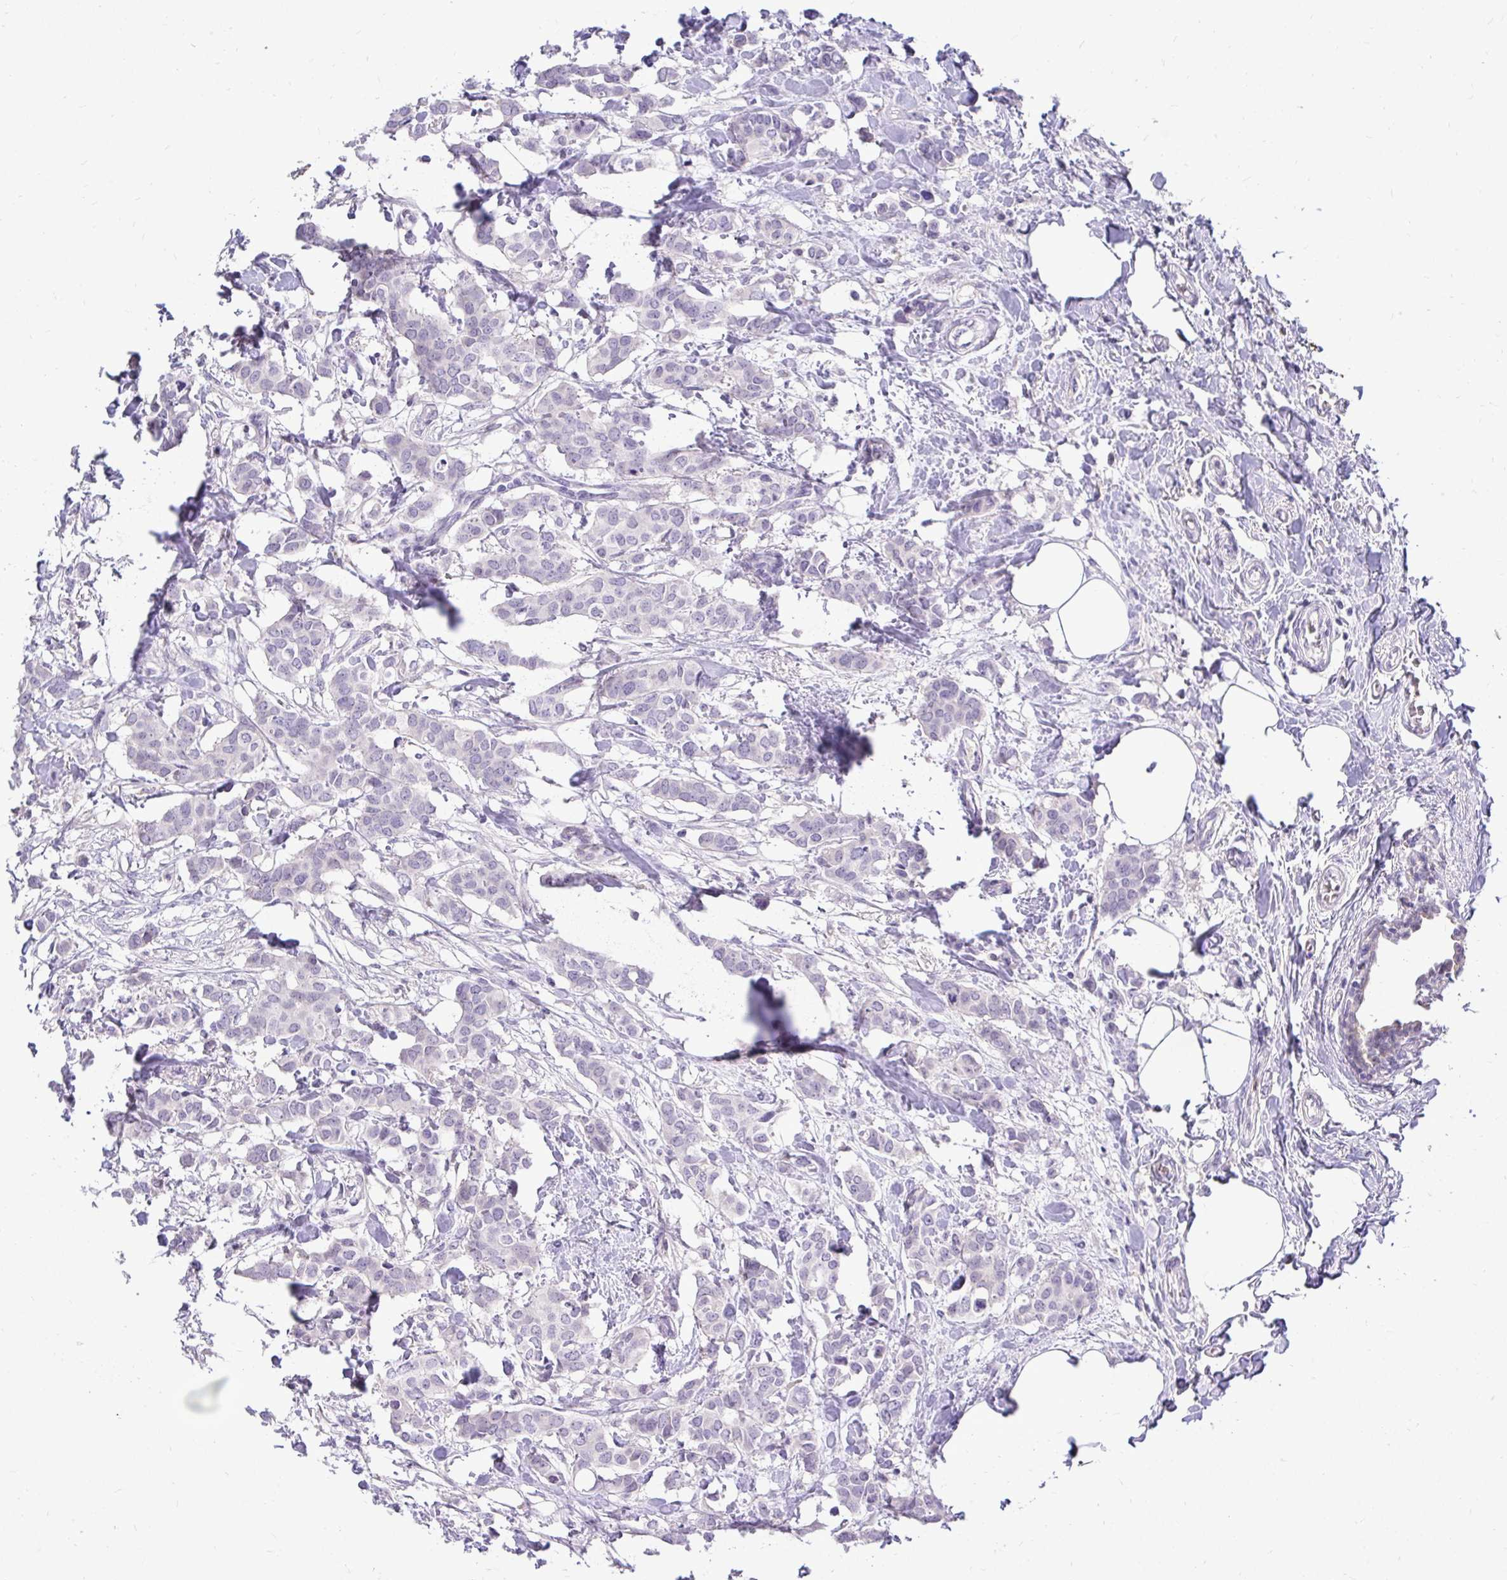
{"staining": {"intensity": "negative", "quantity": "none", "location": "none"}, "tissue": "breast cancer", "cell_type": "Tumor cells", "image_type": "cancer", "snomed": [{"axis": "morphology", "description": "Duct carcinoma"}, {"axis": "topography", "description": "Breast"}], "caption": "Protein analysis of breast infiltrating ductal carcinoma shows no significant staining in tumor cells.", "gene": "ZSWIM9", "patient": {"sex": "female", "age": 62}}